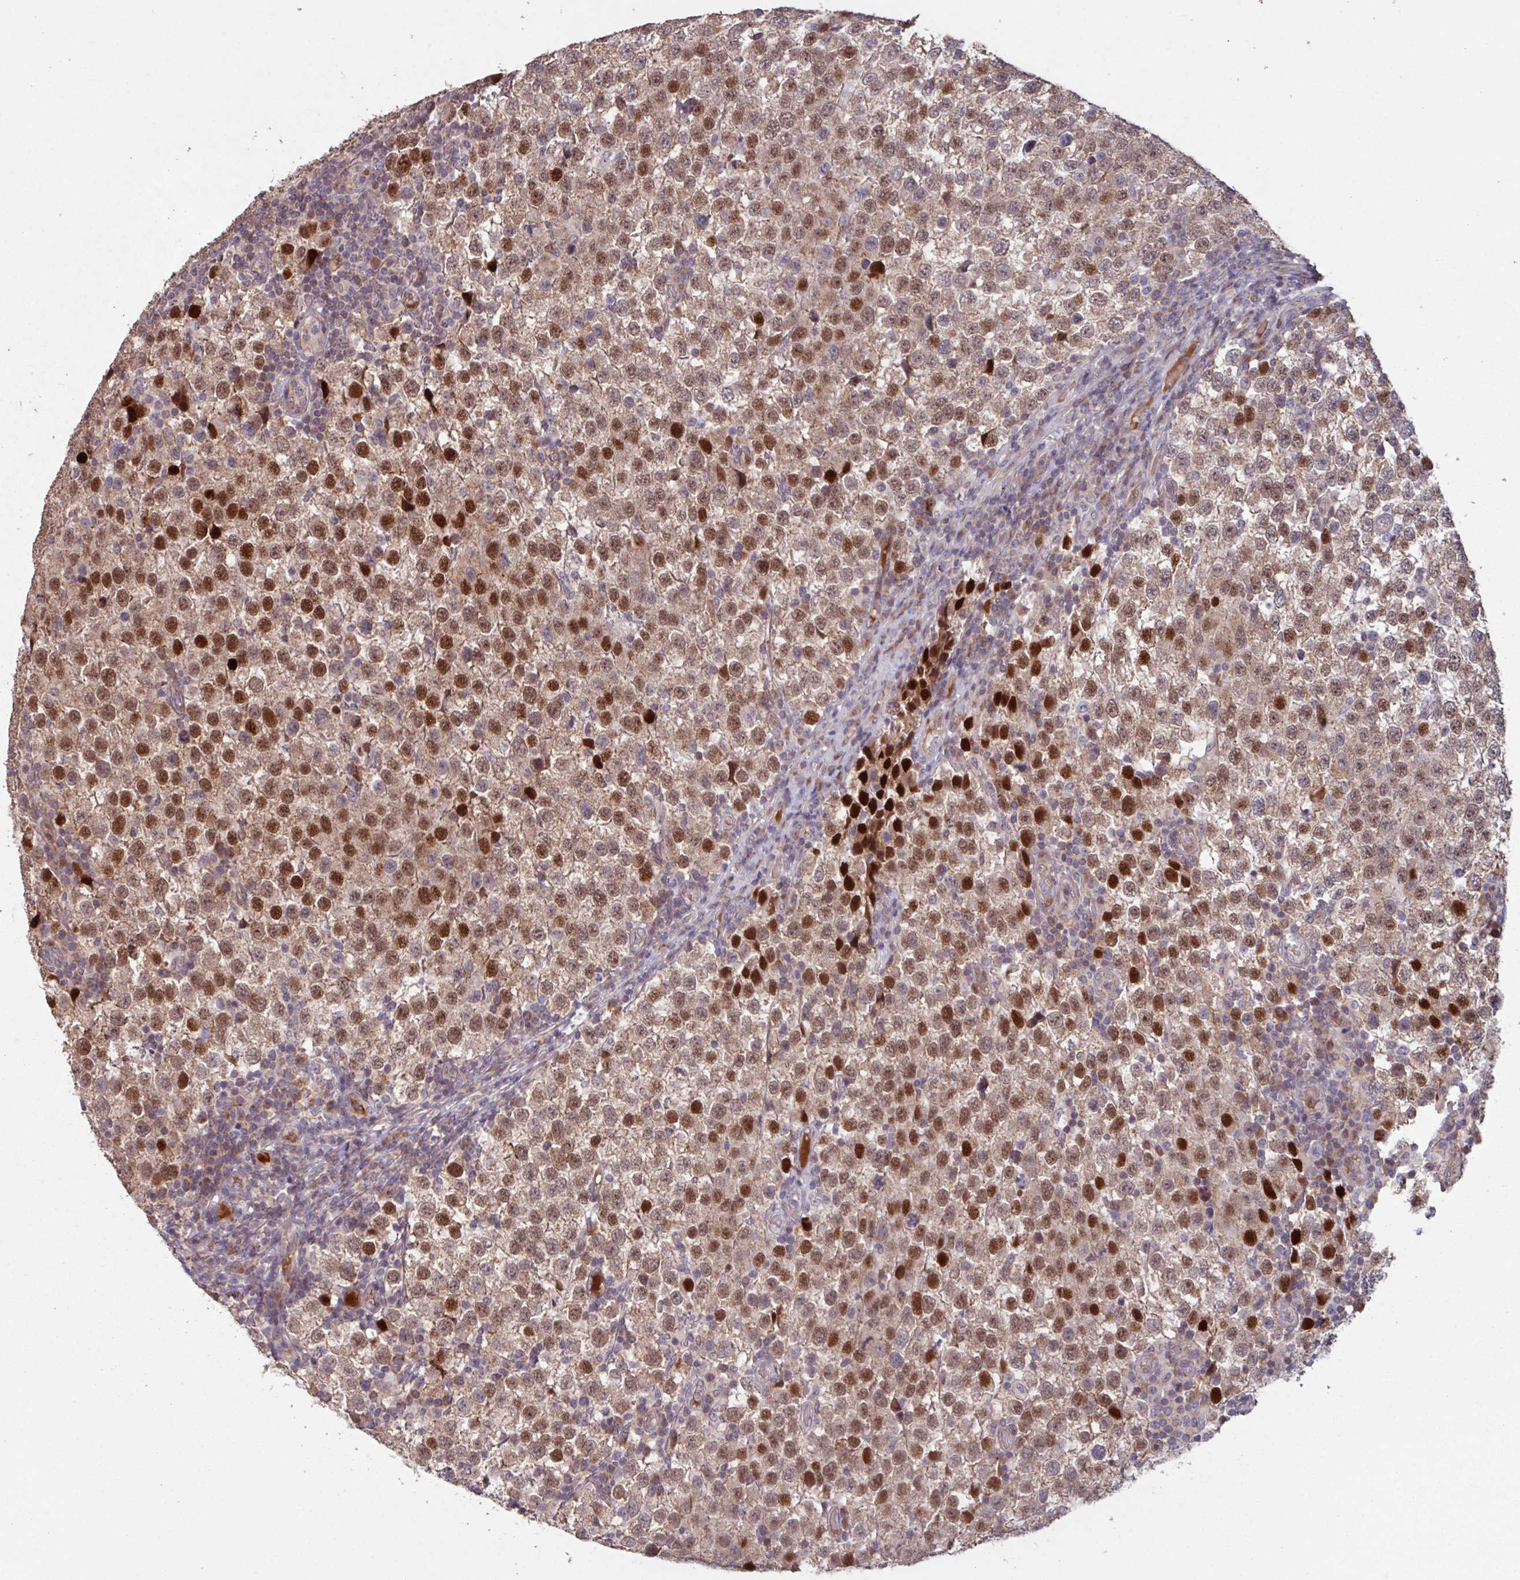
{"staining": {"intensity": "strong", "quantity": ">75%", "location": "cytoplasmic/membranous,nuclear"}, "tissue": "testis cancer", "cell_type": "Tumor cells", "image_type": "cancer", "snomed": [{"axis": "morphology", "description": "Seminoma, NOS"}, {"axis": "topography", "description": "Testis"}], "caption": "There is high levels of strong cytoplasmic/membranous and nuclear staining in tumor cells of testis seminoma, as demonstrated by immunohistochemical staining (brown color).", "gene": "TMEM88", "patient": {"sex": "male", "age": 34}}